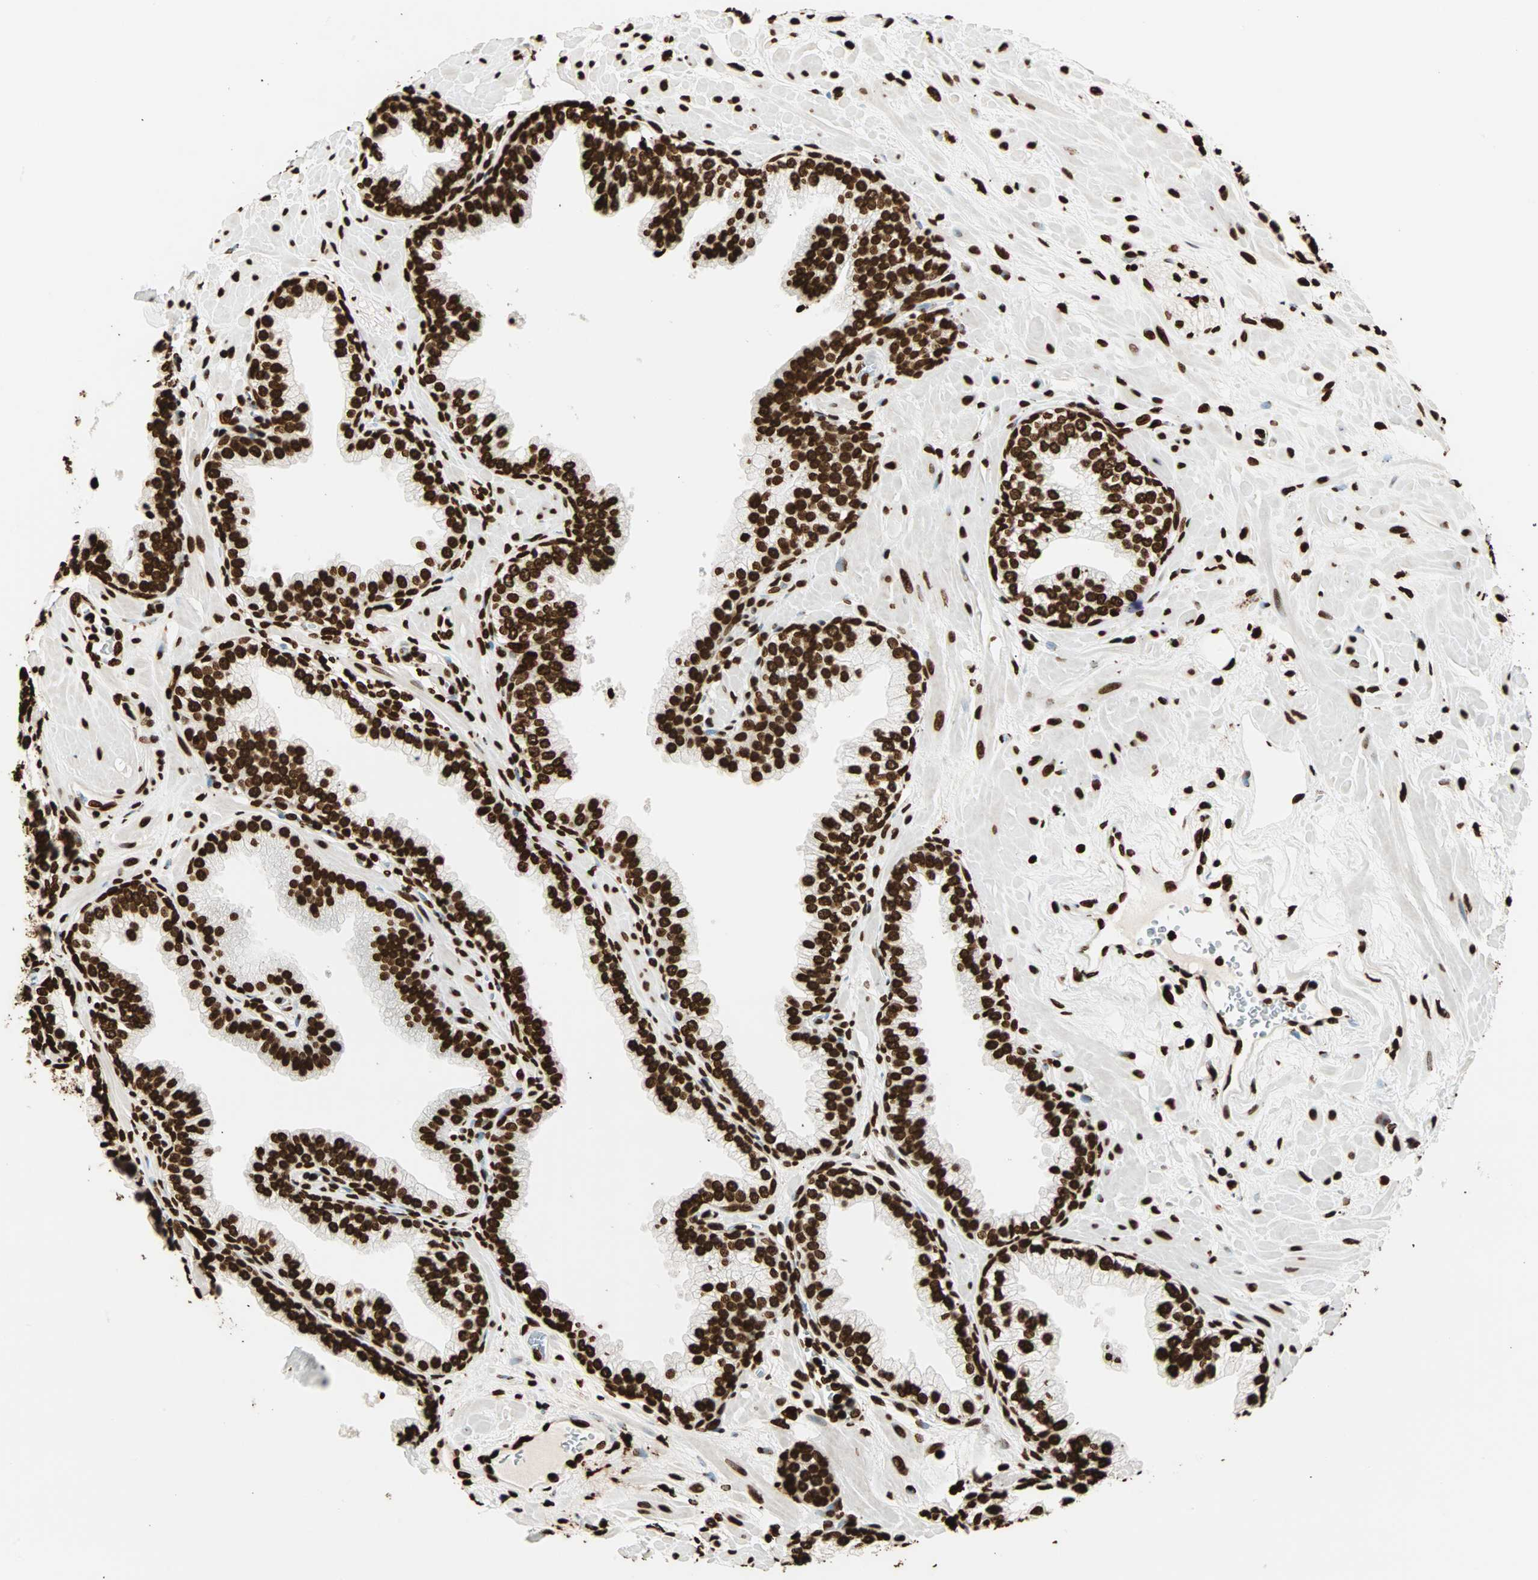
{"staining": {"intensity": "strong", "quantity": ">75%", "location": "nuclear"}, "tissue": "prostate", "cell_type": "Glandular cells", "image_type": "normal", "snomed": [{"axis": "morphology", "description": "Normal tissue, NOS"}, {"axis": "topography", "description": "Prostate"}], "caption": "Protein expression analysis of benign prostate displays strong nuclear expression in about >75% of glandular cells. (DAB (3,3'-diaminobenzidine) IHC, brown staining for protein, blue staining for nuclei).", "gene": "GLI2", "patient": {"sex": "male", "age": 60}}